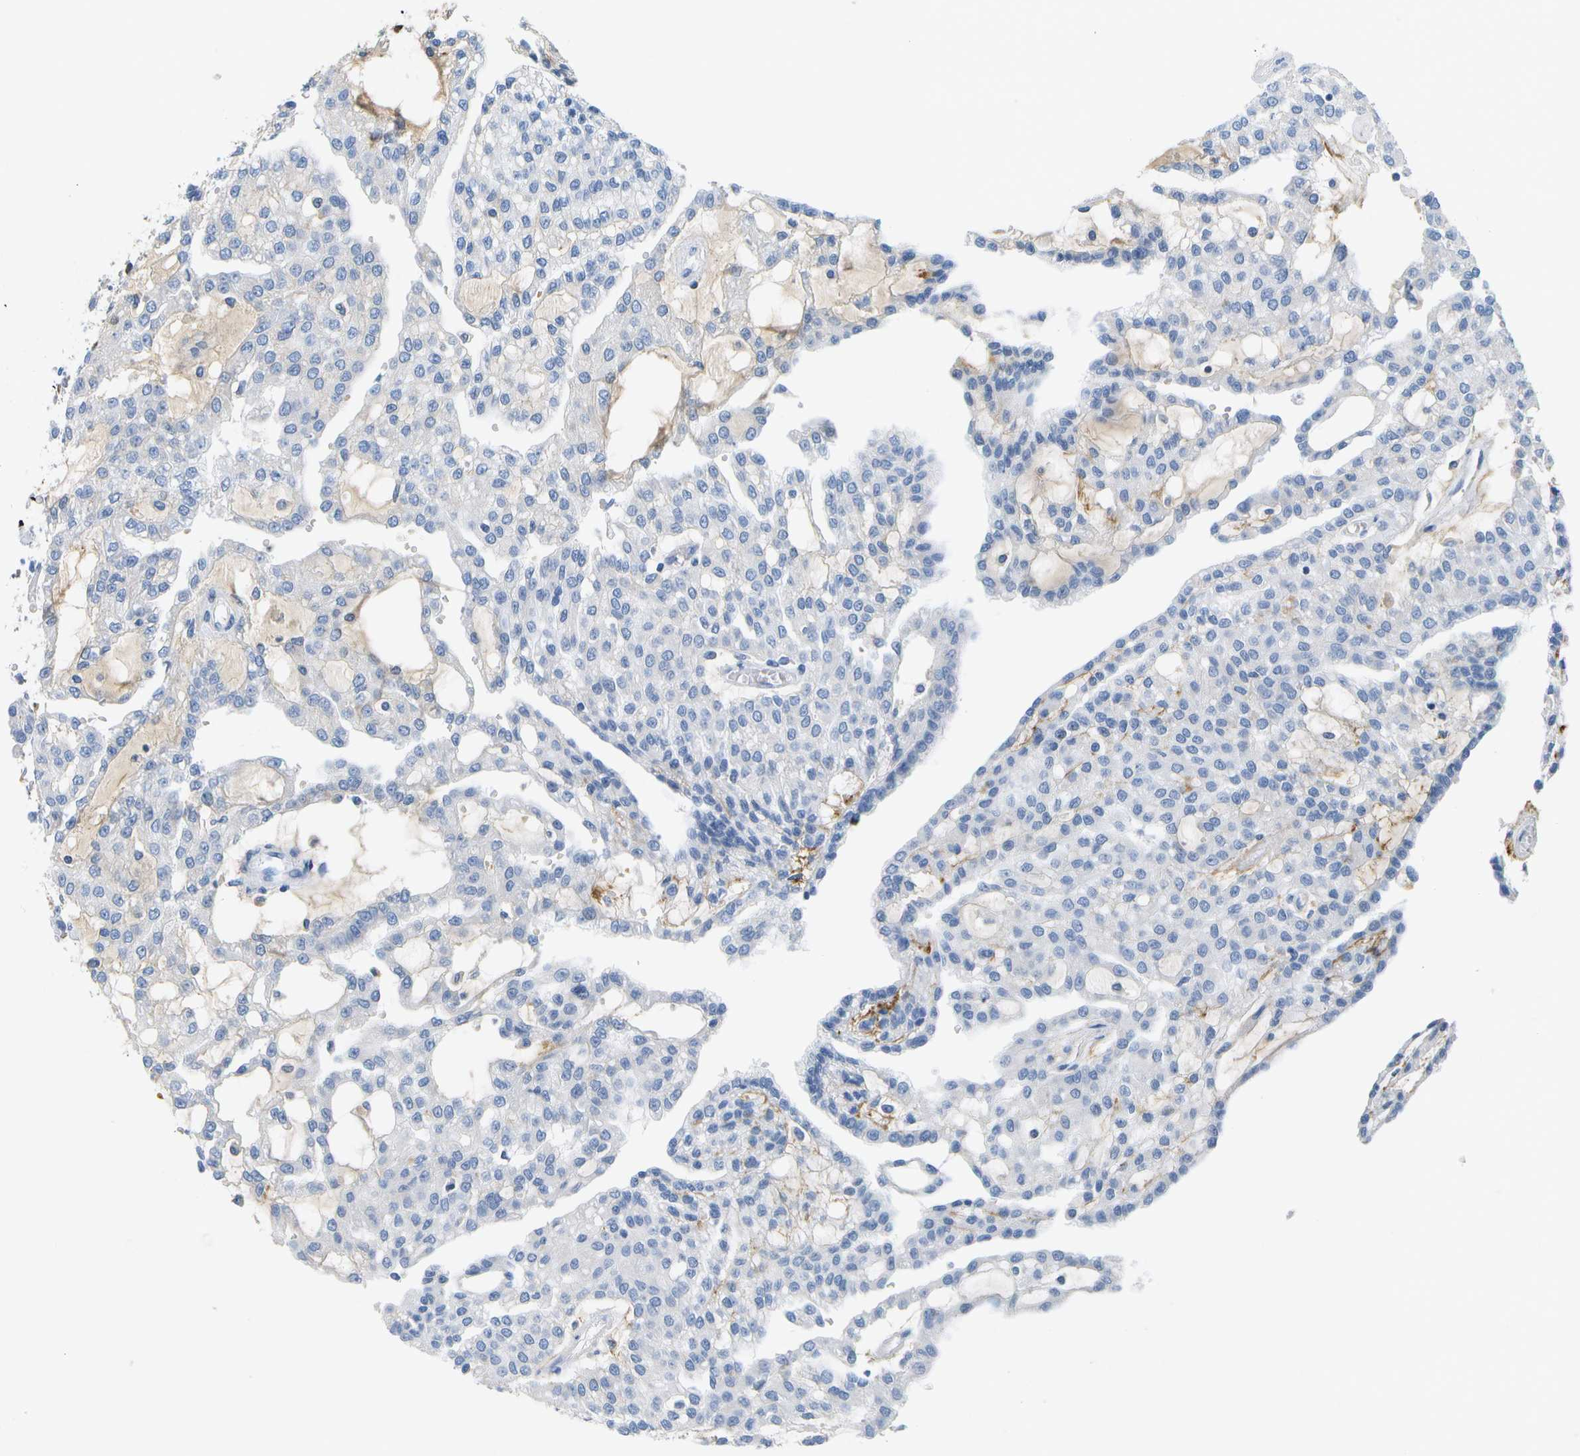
{"staining": {"intensity": "negative", "quantity": "none", "location": "none"}, "tissue": "renal cancer", "cell_type": "Tumor cells", "image_type": "cancer", "snomed": [{"axis": "morphology", "description": "Adenocarcinoma, NOS"}, {"axis": "topography", "description": "Kidney"}], "caption": "IHC micrograph of human renal adenocarcinoma stained for a protein (brown), which displays no staining in tumor cells. The staining is performed using DAB brown chromogen with nuclei counter-stained in using hematoxylin.", "gene": "SERPINA1", "patient": {"sex": "male", "age": 63}}